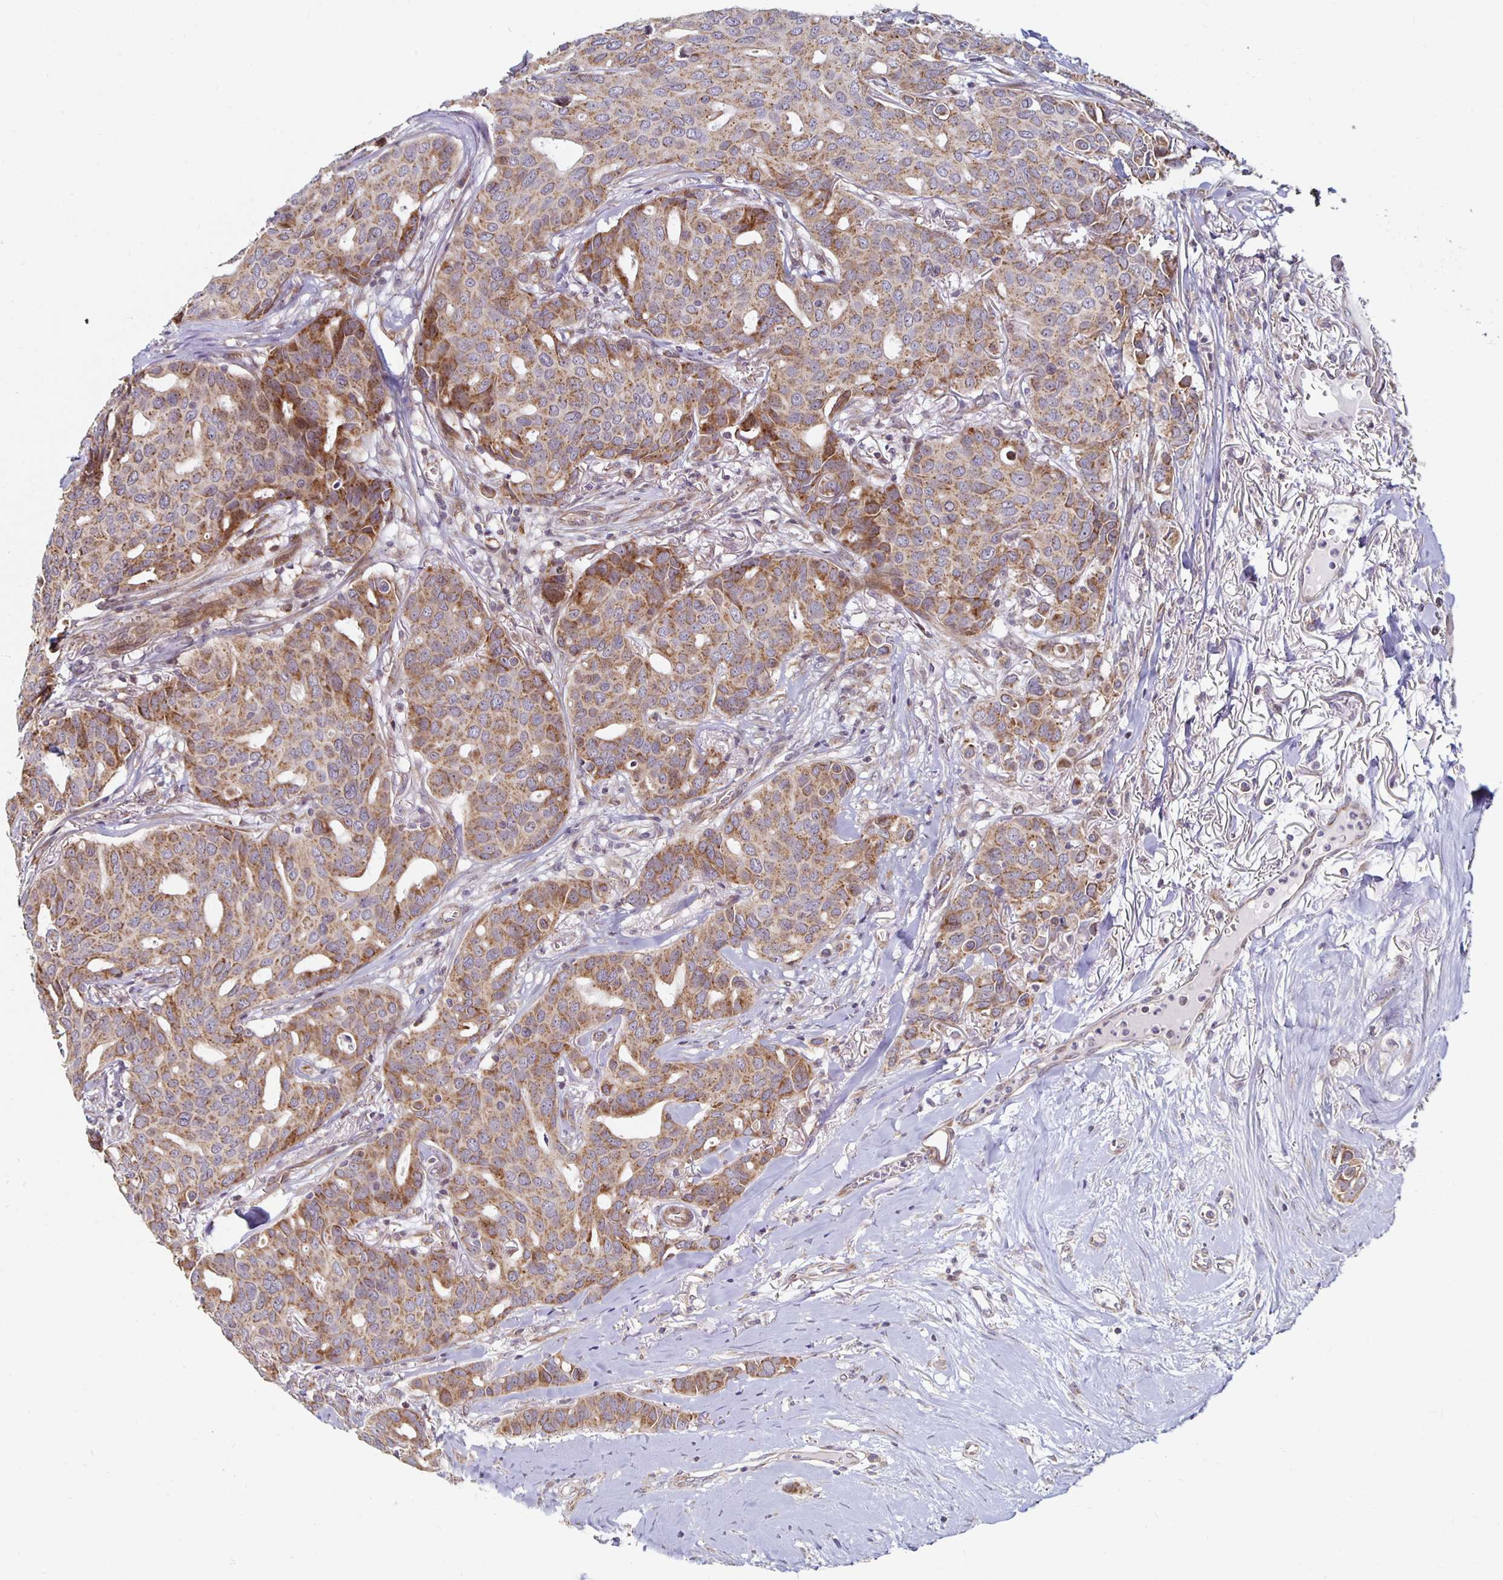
{"staining": {"intensity": "moderate", "quantity": ">75%", "location": "cytoplasmic/membranous"}, "tissue": "breast cancer", "cell_type": "Tumor cells", "image_type": "cancer", "snomed": [{"axis": "morphology", "description": "Duct carcinoma"}, {"axis": "topography", "description": "Breast"}], "caption": "Immunohistochemistry (IHC) image of neoplastic tissue: human breast cancer stained using IHC shows medium levels of moderate protein expression localized specifically in the cytoplasmic/membranous of tumor cells, appearing as a cytoplasmic/membranous brown color.", "gene": "MRPL28", "patient": {"sex": "female", "age": 54}}